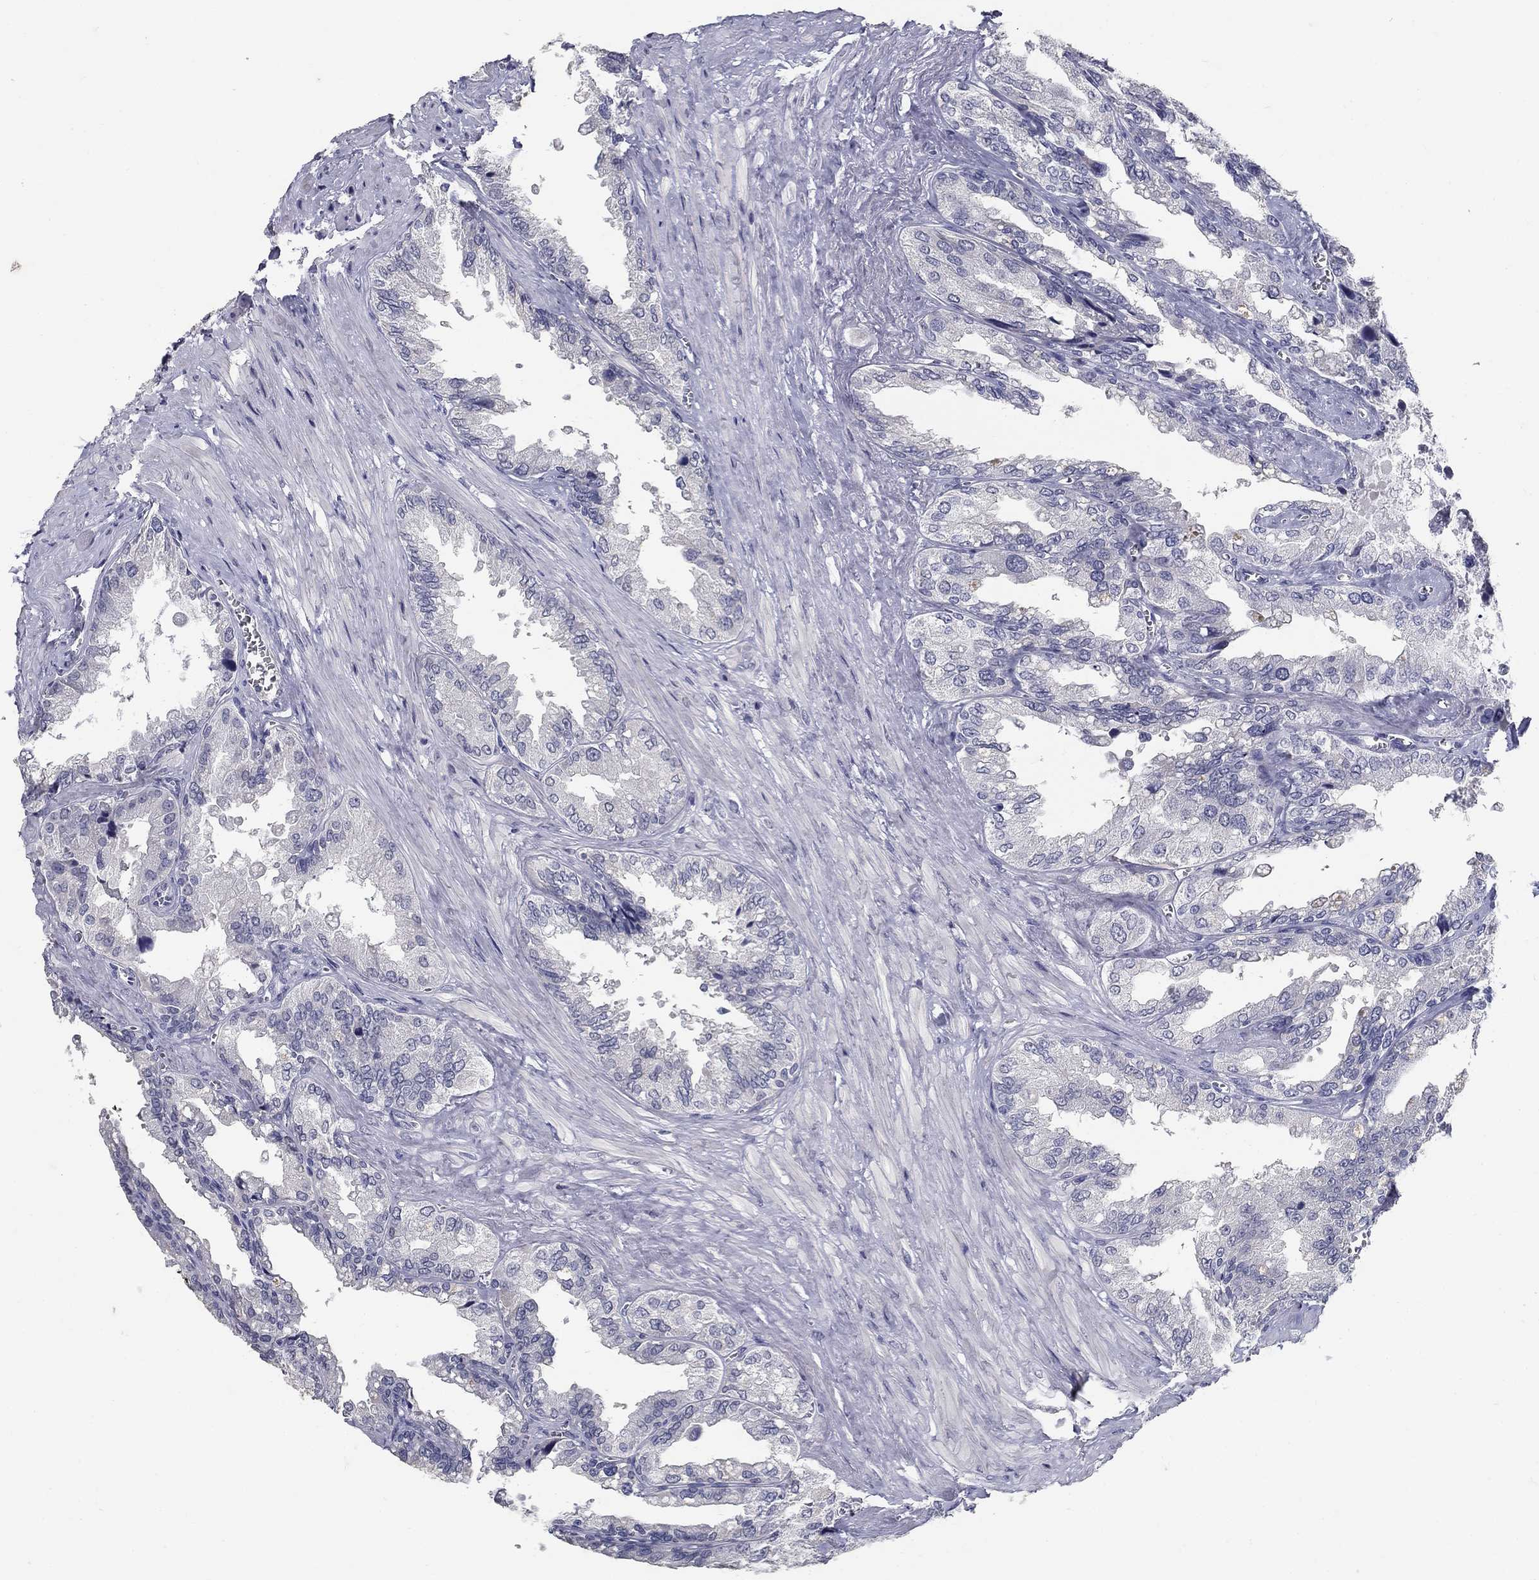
{"staining": {"intensity": "negative", "quantity": "none", "location": "none"}, "tissue": "seminal vesicle", "cell_type": "Glandular cells", "image_type": "normal", "snomed": [{"axis": "morphology", "description": "Normal tissue, NOS"}, {"axis": "topography", "description": "Seminal veicle"}], "caption": "The IHC photomicrograph has no significant staining in glandular cells of seminal vesicle. The staining is performed using DAB brown chromogen with nuclei counter-stained in using hematoxylin.", "gene": "POMC", "patient": {"sex": "male", "age": 67}}